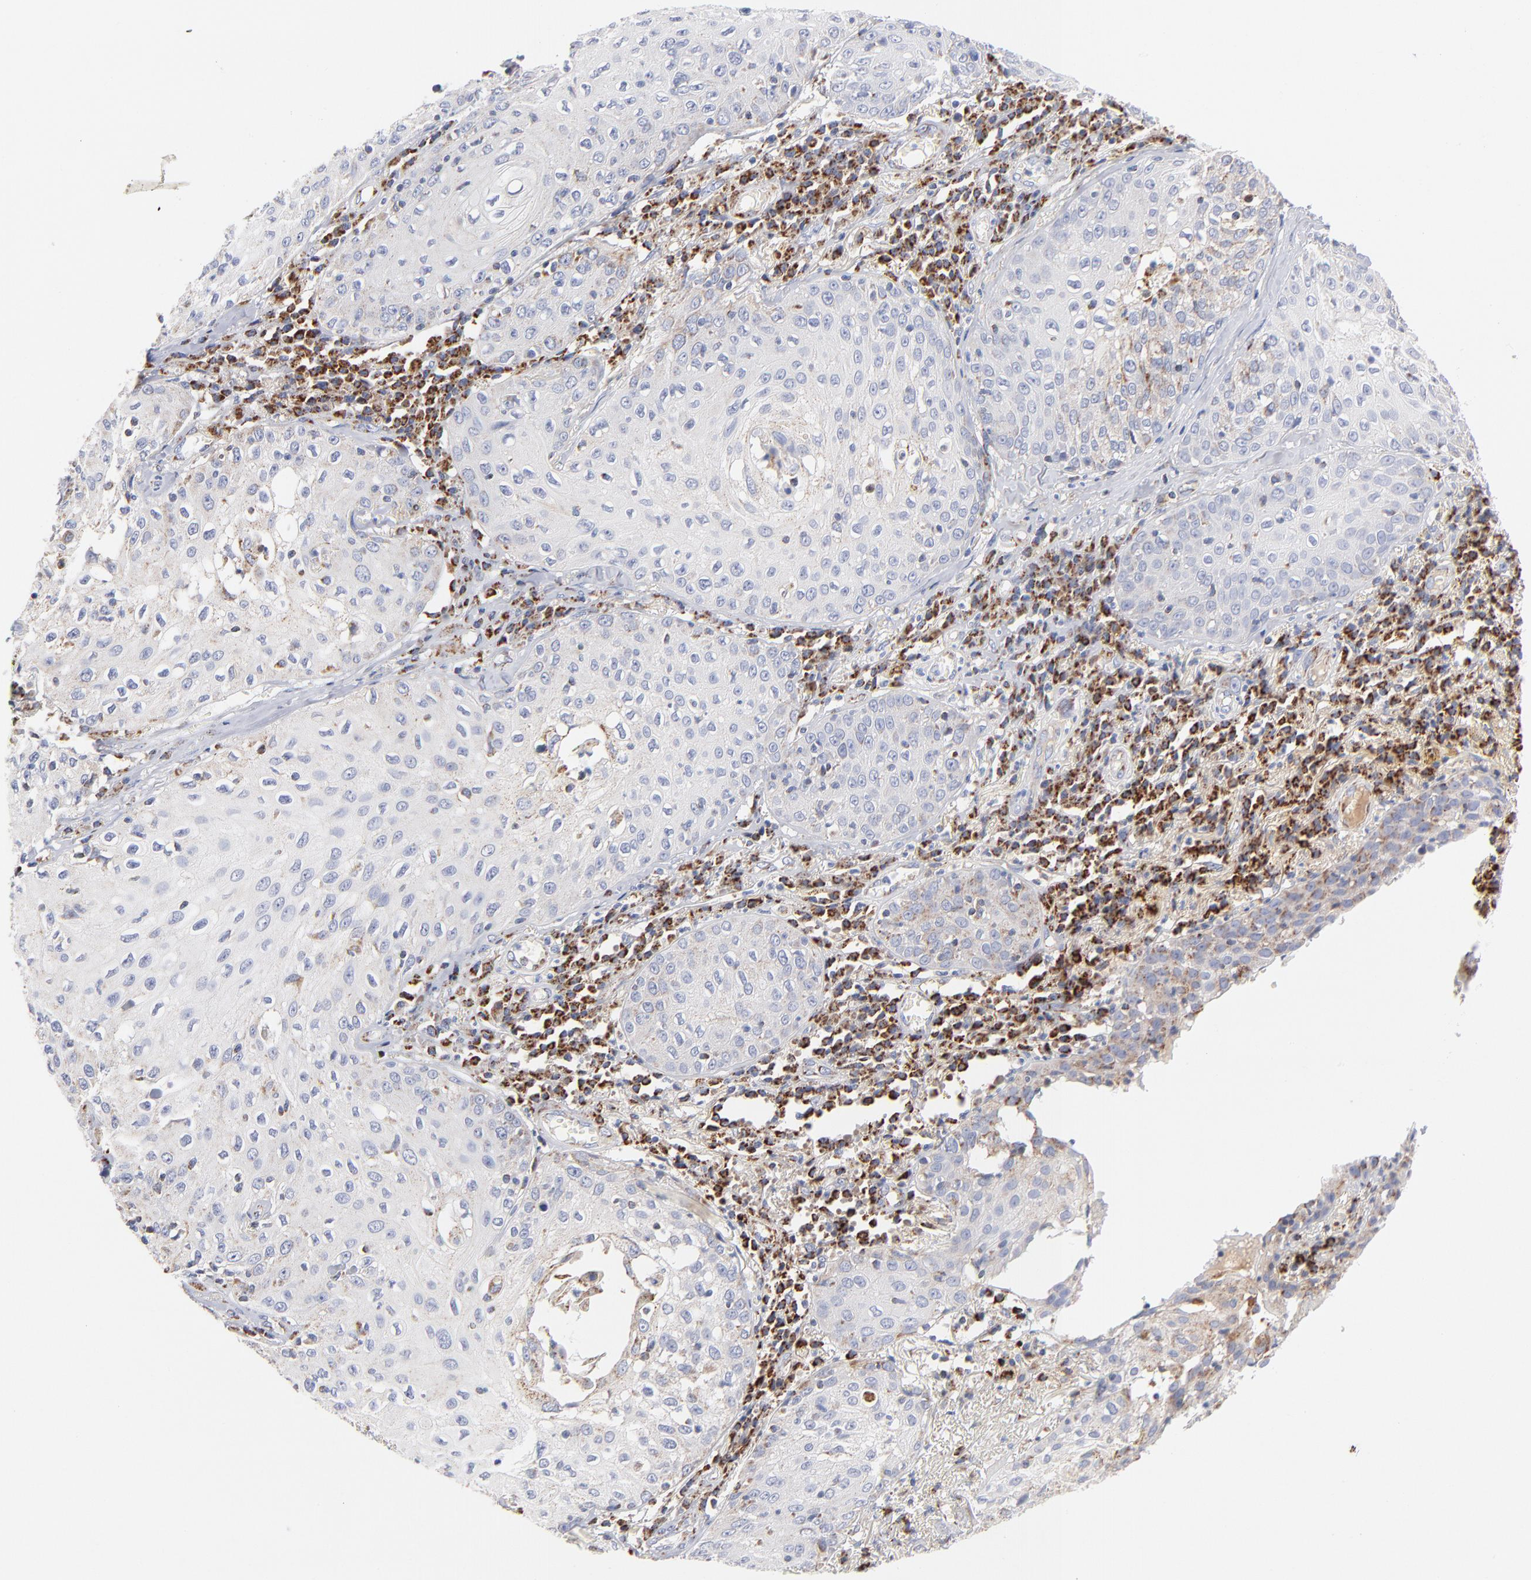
{"staining": {"intensity": "weak", "quantity": "<25%", "location": "cytoplasmic/membranous"}, "tissue": "skin cancer", "cell_type": "Tumor cells", "image_type": "cancer", "snomed": [{"axis": "morphology", "description": "Squamous cell carcinoma, NOS"}, {"axis": "topography", "description": "Skin"}], "caption": "Photomicrograph shows no protein positivity in tumor cells of skin cancer (squamous cell carcinoma) tissue.", "gene": "DLAT", "patient": {"sex": "male", "age": 65}}